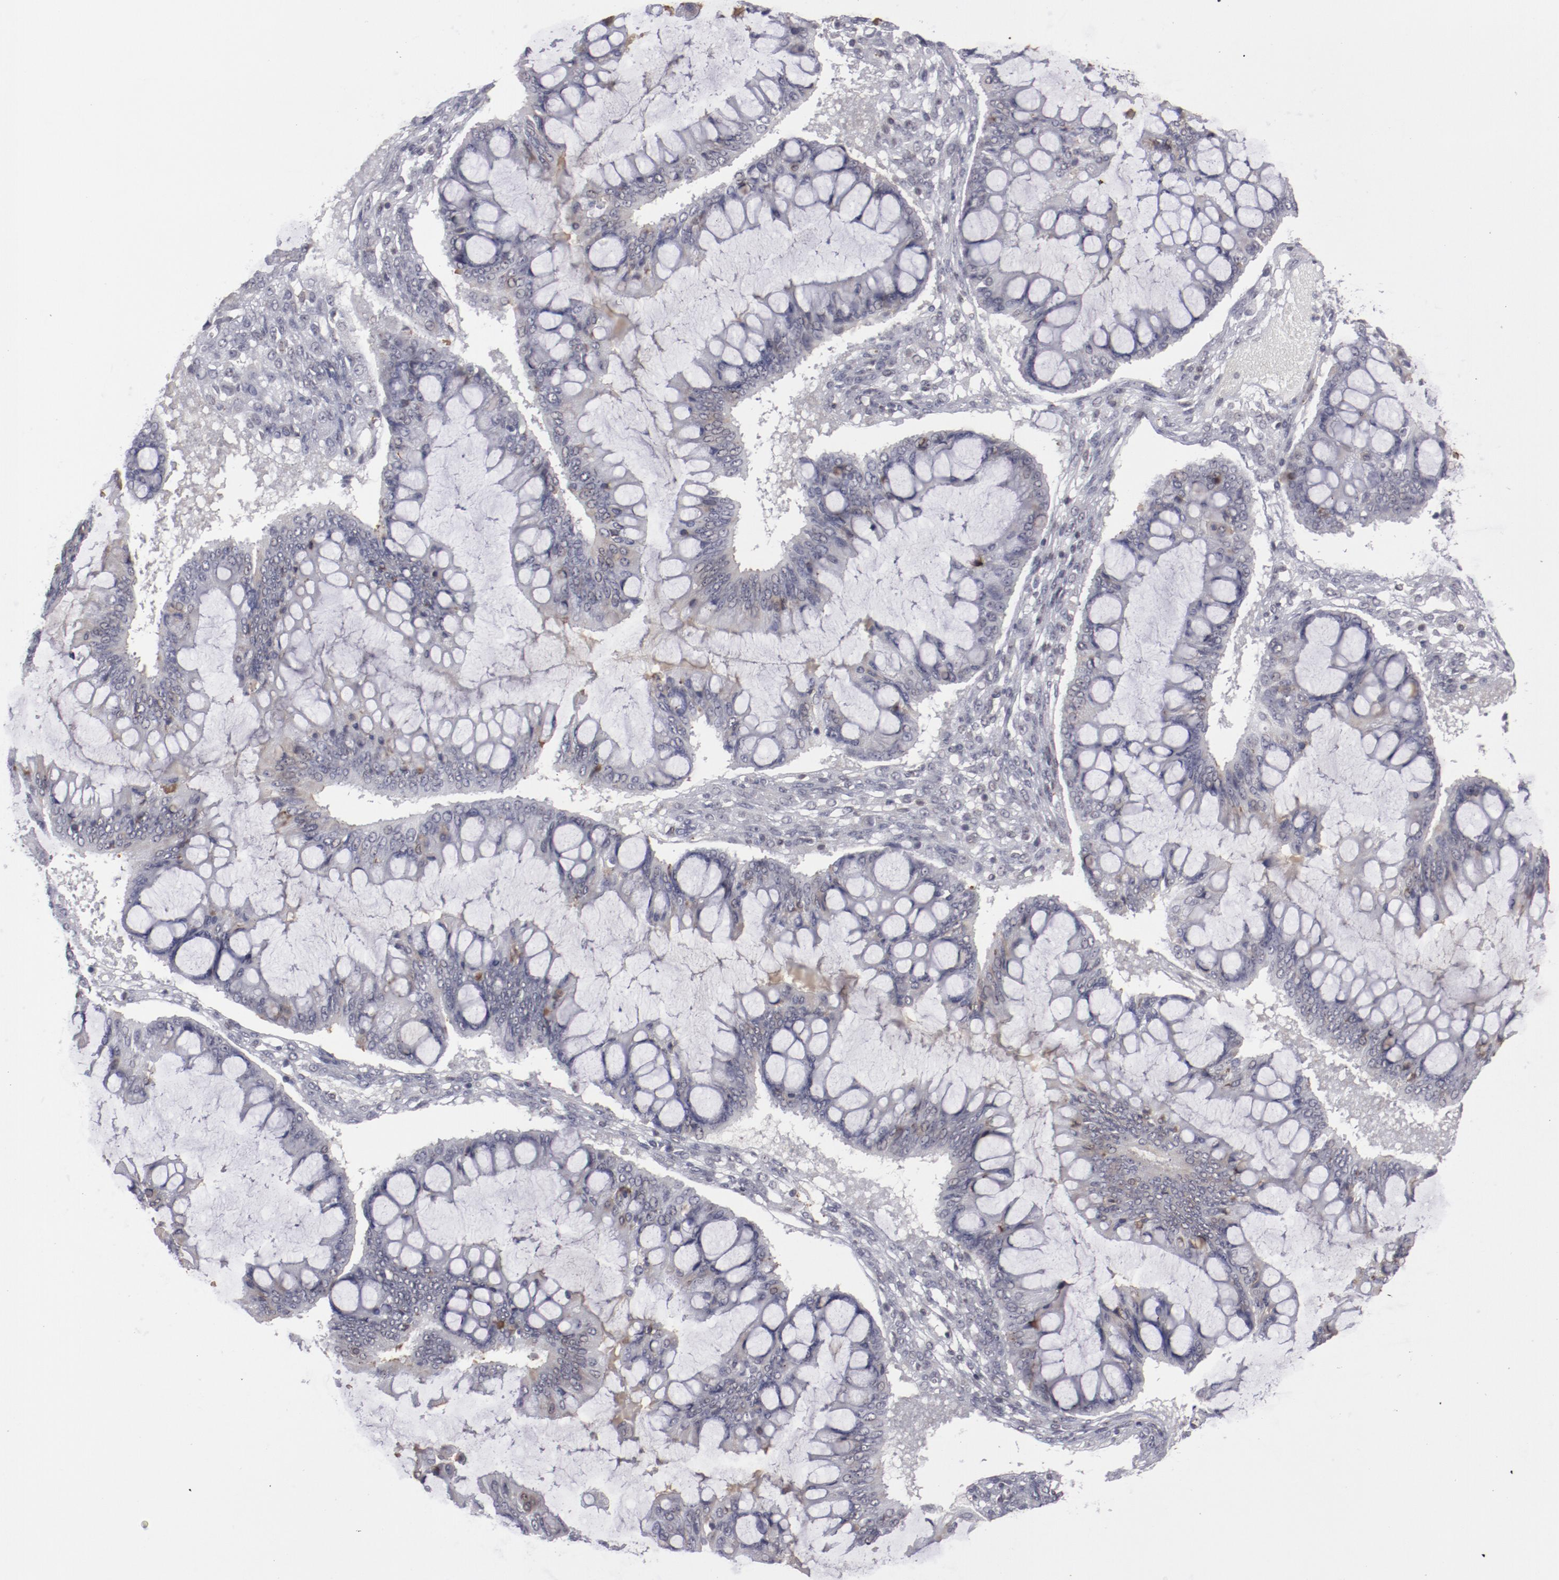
{"staining": {"intensity": "negative", "quantity": "none", "location": "none"}, "tissue": "ovarian cancer", "cell_type": "Tumor cells", "image_type": "cancer", "snomed": [{"axis": "morphology", "description": "Cystadenocarcinoma, mucinous, NOS"}, {"axis": "topography", "description": "Ovary"}], "caption": "Tumor cells show no significant expression in ovarian cancer (mucinous cystadenocarcinoma).", "gene": "LEF1", "patient": {"sex": "female", "age": 73}}